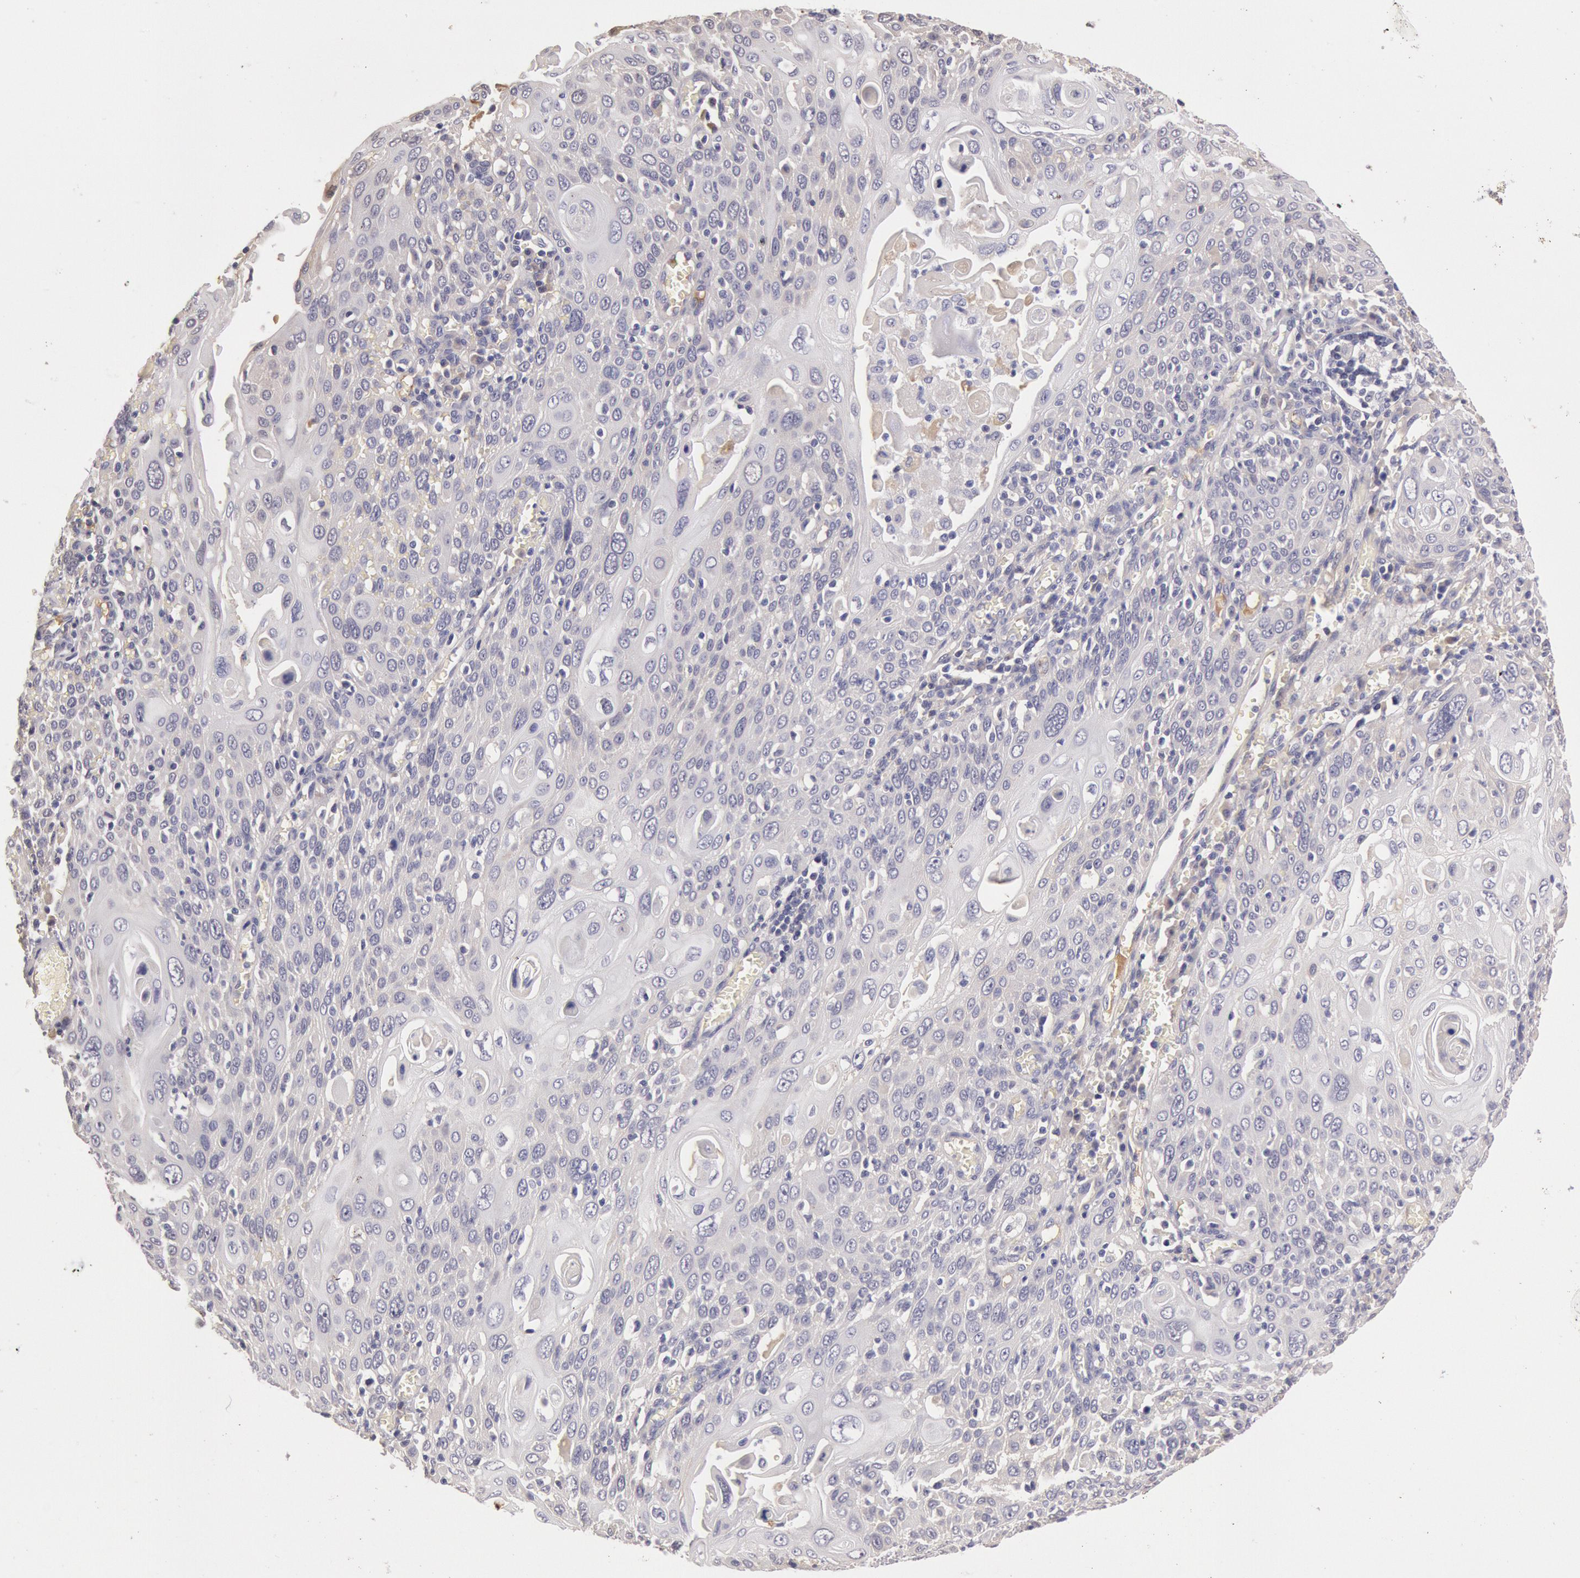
{"staining": {"intensity": "negative", "quantity": "none", "location": "none"}, "tissue": "cervical cancer", "cell_type": "Tumor cells", "image_type": "cancer", "snomed": [{"axis": "morphology", "description": "Squamous cell carcinoma, NOS"}, {"axis": "topography", "description": "Cervix"}], "caption": "This is a photomicrograph of immunohistochemistry (IHC) staining of cervical cancer (squamous cell carcinoma), which shows no positivity in tumor cells.", "gene": "C1R", "patient": {"sex": "female", "age": 54}}